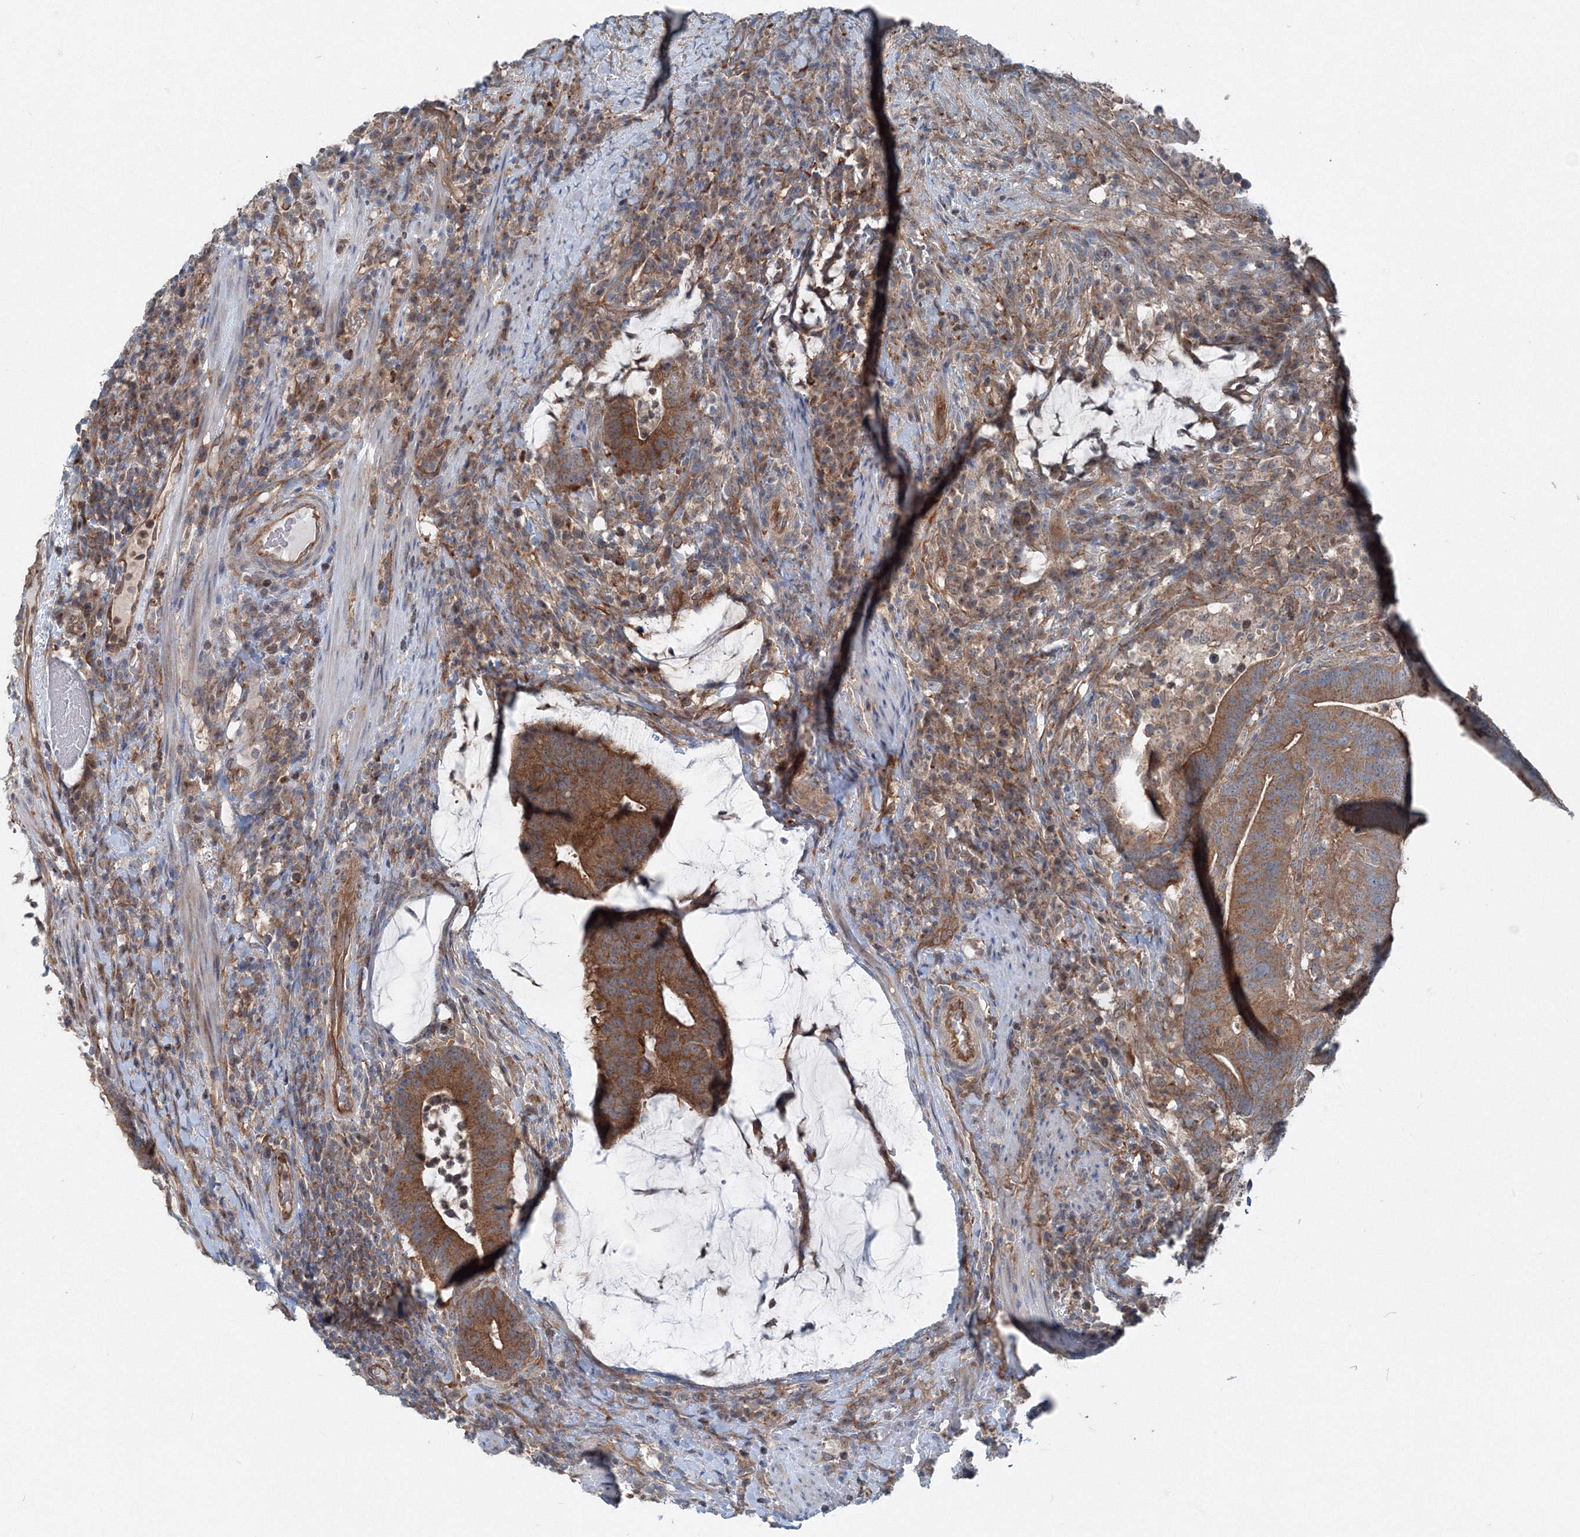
{"staining": {"intensity": "moderate", "quantity": ">75%", "location": "cytoplasmic/membranous"}, "tissue": "colorectal cancer", "cell_type": "Tumor cells", "image_type": "cancer", "snomed": [{"axis": "morphology", "description": "Adenocarcinoma, NOS"}, {"axis": "topography", "description": "Colon"}], "caption": "Immunohistochemistry (IHC) histopathology image of neoplastic tissue: human colorectal cancer (adenocarcinoma) stained using immunohistochemistry (IHC) exhibits medium levels of moderate protein expression localized specifically in the cytoplasmic/membranous of tumor cells, appearing as a cytoplasmic/membranous brown color.", "gene": "TPRKB", "patient": {"sex": "female", "age": 66}}